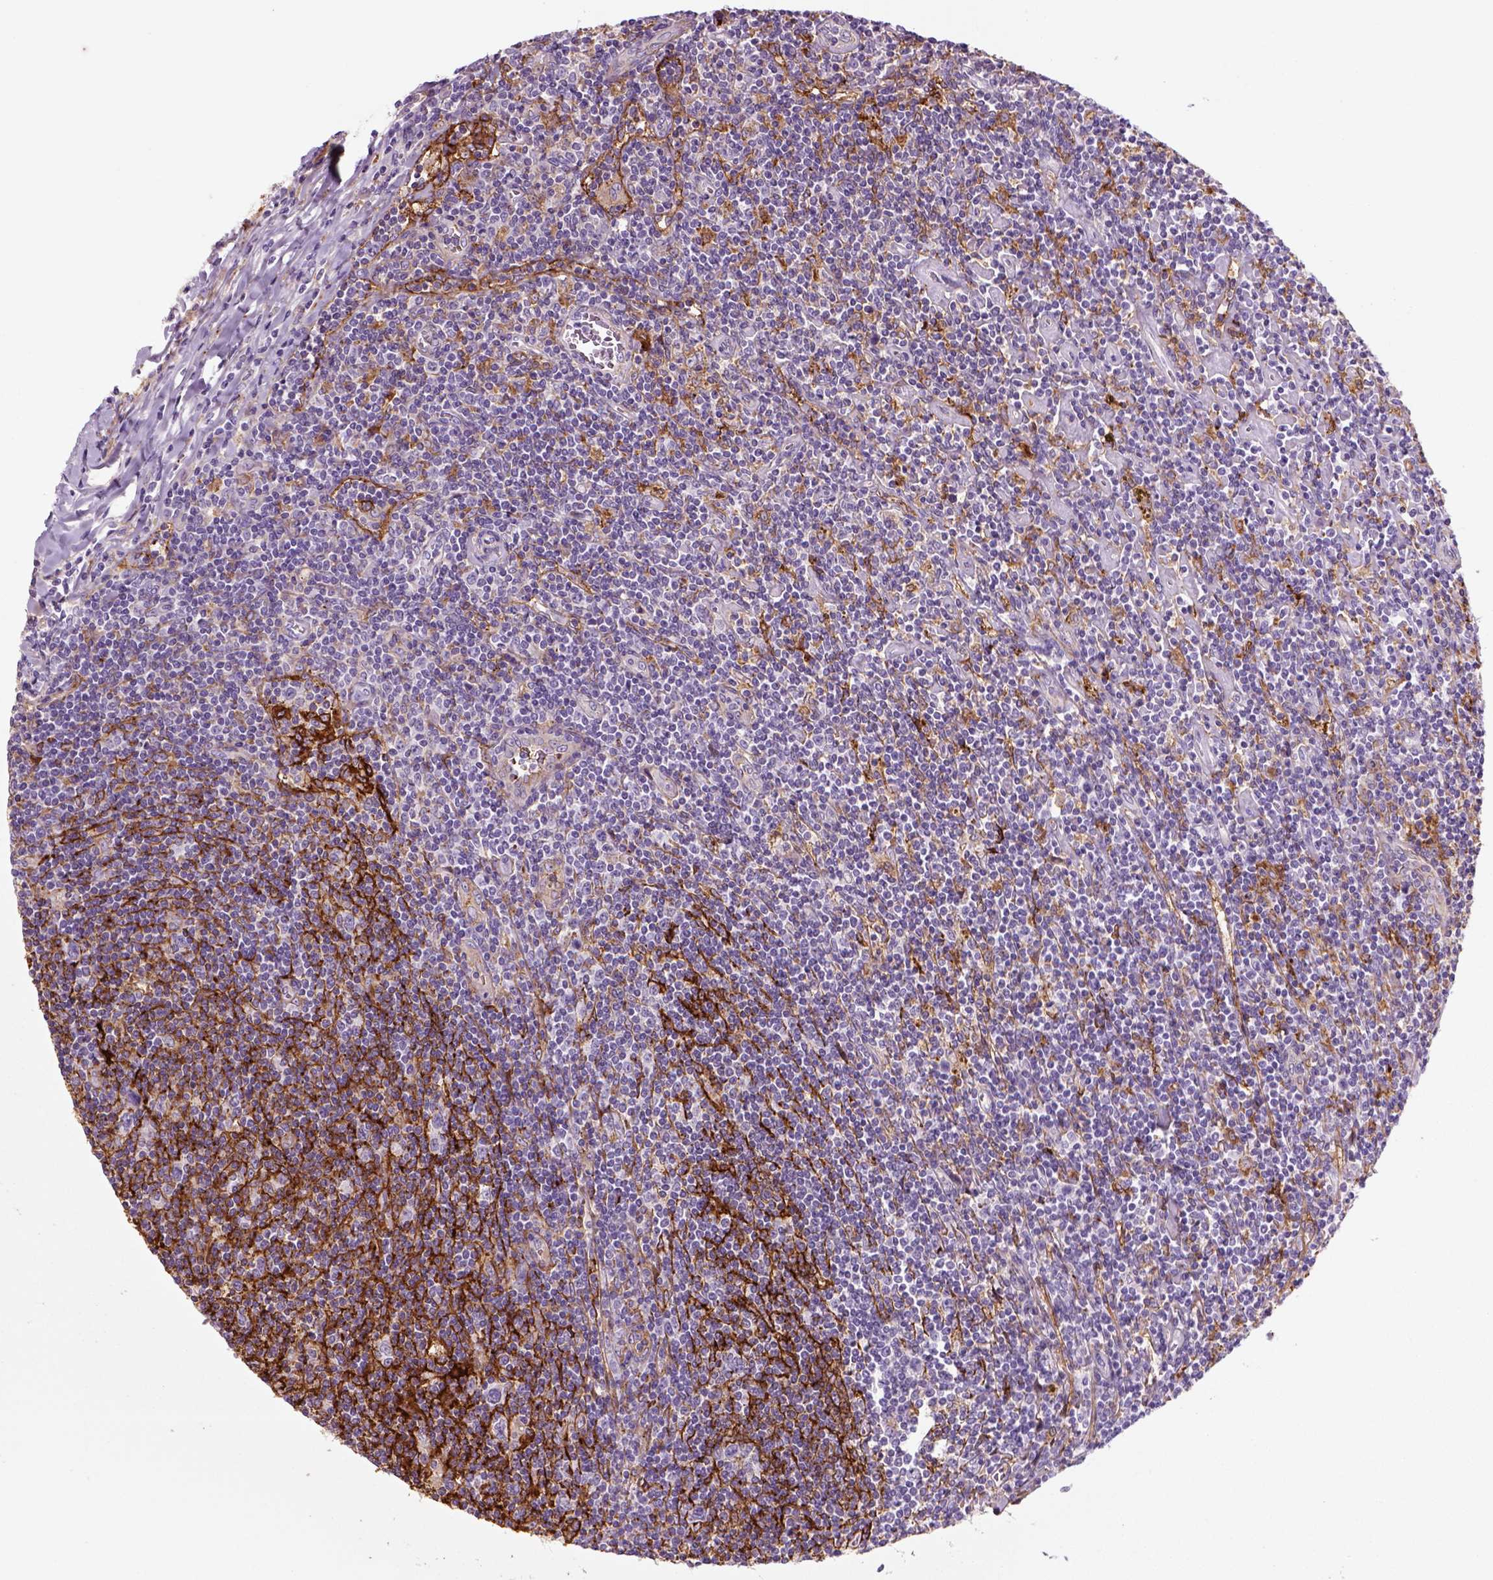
{"staining": {"intensity": "negative", "quantity": "none", "location": "none"}, "tissue": "lymphoma", "cell_type": "Tumor cells", "image_type": "cancer", "snomed": [{"axis": "morphology", "description": "Hodgkin's disease, NOS"}, {"axis": "topography", "description": "Lymph node"}], "caption": "Histopathology image shows no significant protein positivity in tumor cells of lymphoma.", "gene": "MARCKS", "patient": {"sex": "male", "age": 40}}